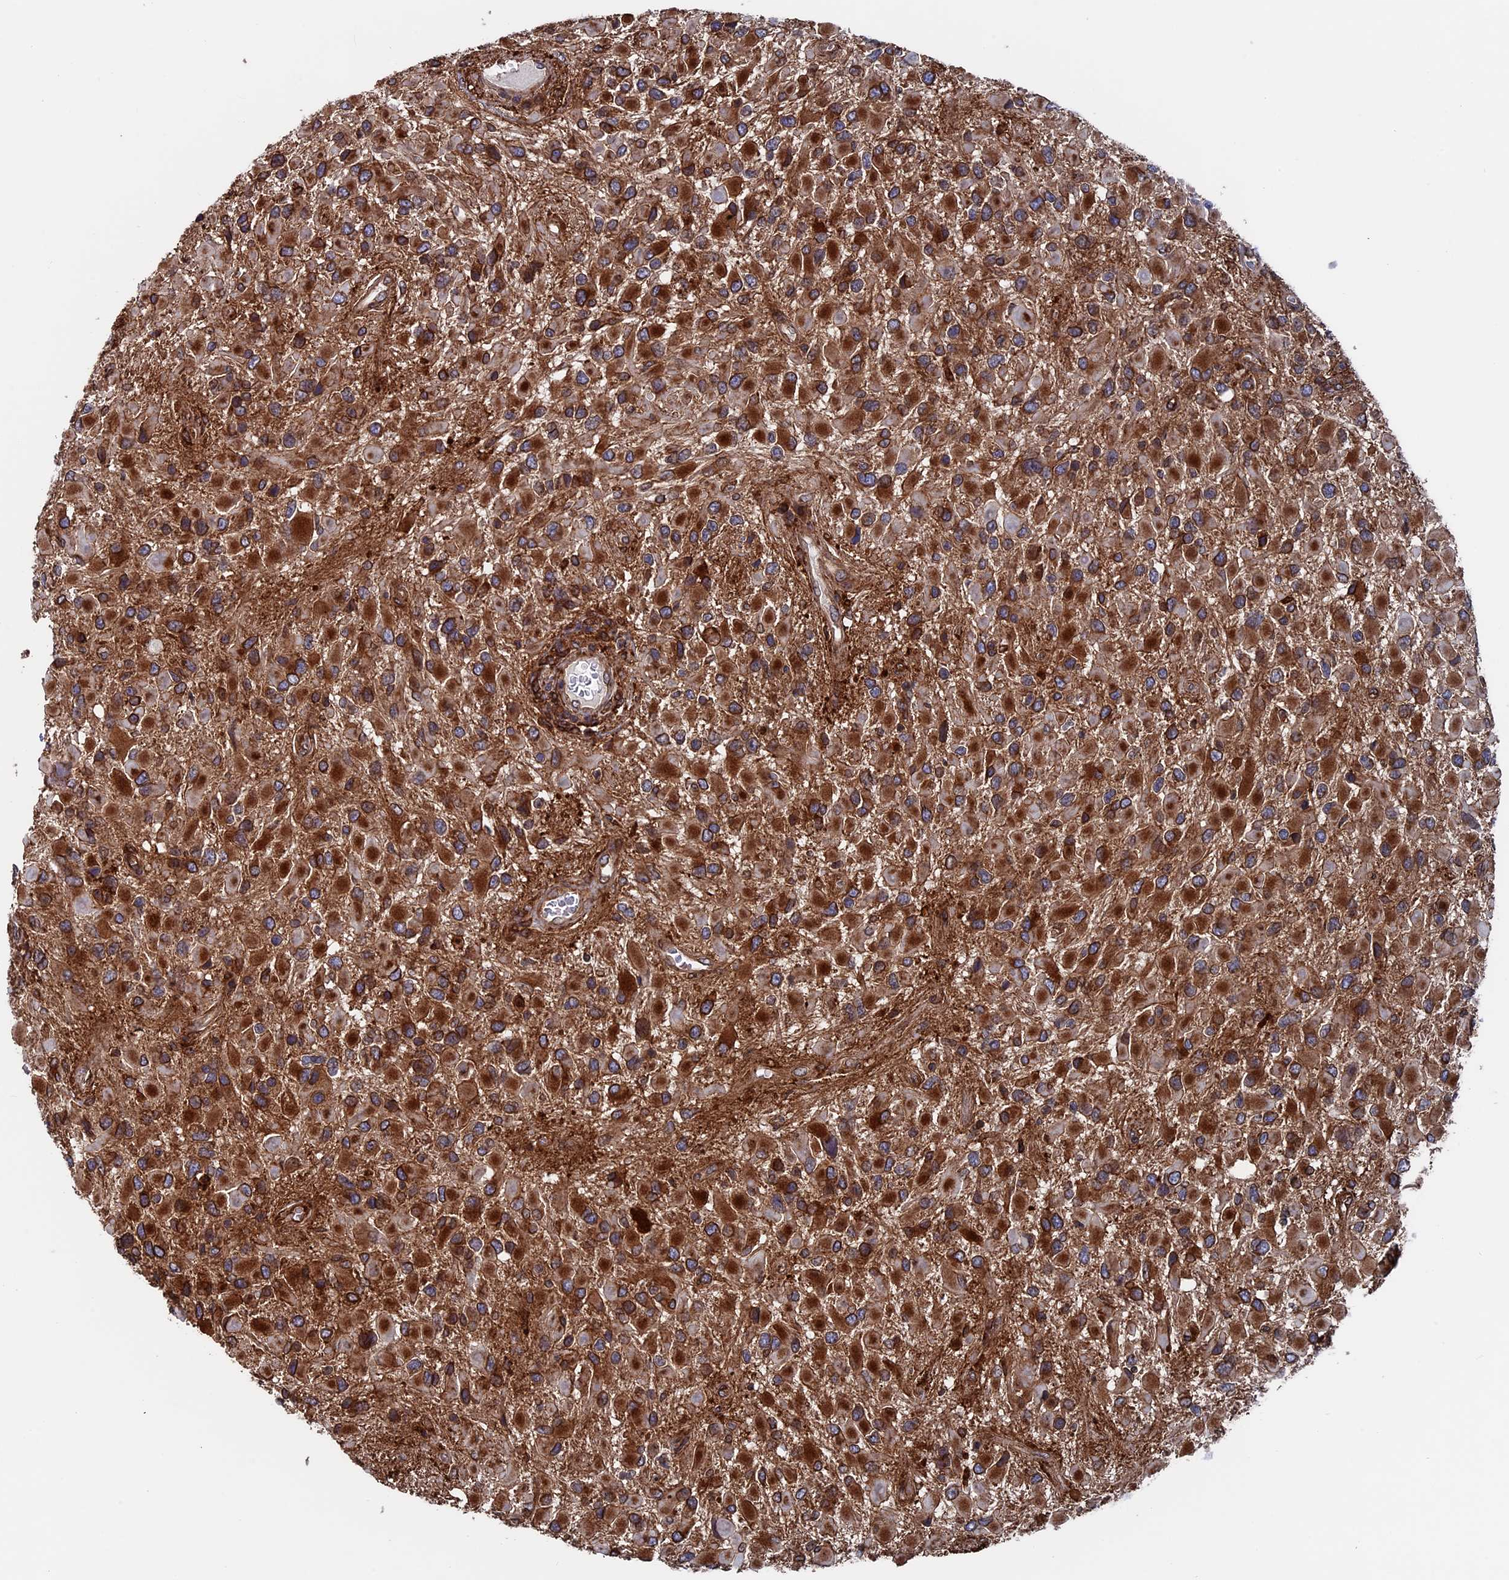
{"staining": {"intensity": "strong", "quantity": ">75%", "location": "cytoplasmic/membranous"}, "tissue": "glioma", "cell_type": "Tumor cells", "image_type": "cancer", "snomed": [{"axis": "morphology", "description": "Glioma, malignant, High grade"}, {"axis": "topography", "description": "Brain"}], "caption": "A high-resolution image shows immunohistochemistry staining of malignant high-grade glioma, which exhibits strong cytoplasmic/membranous expression in approximately >75% of tumor cells.", "gene": "RPUSD1", "patient": {"sex": "male", "age": 53}}